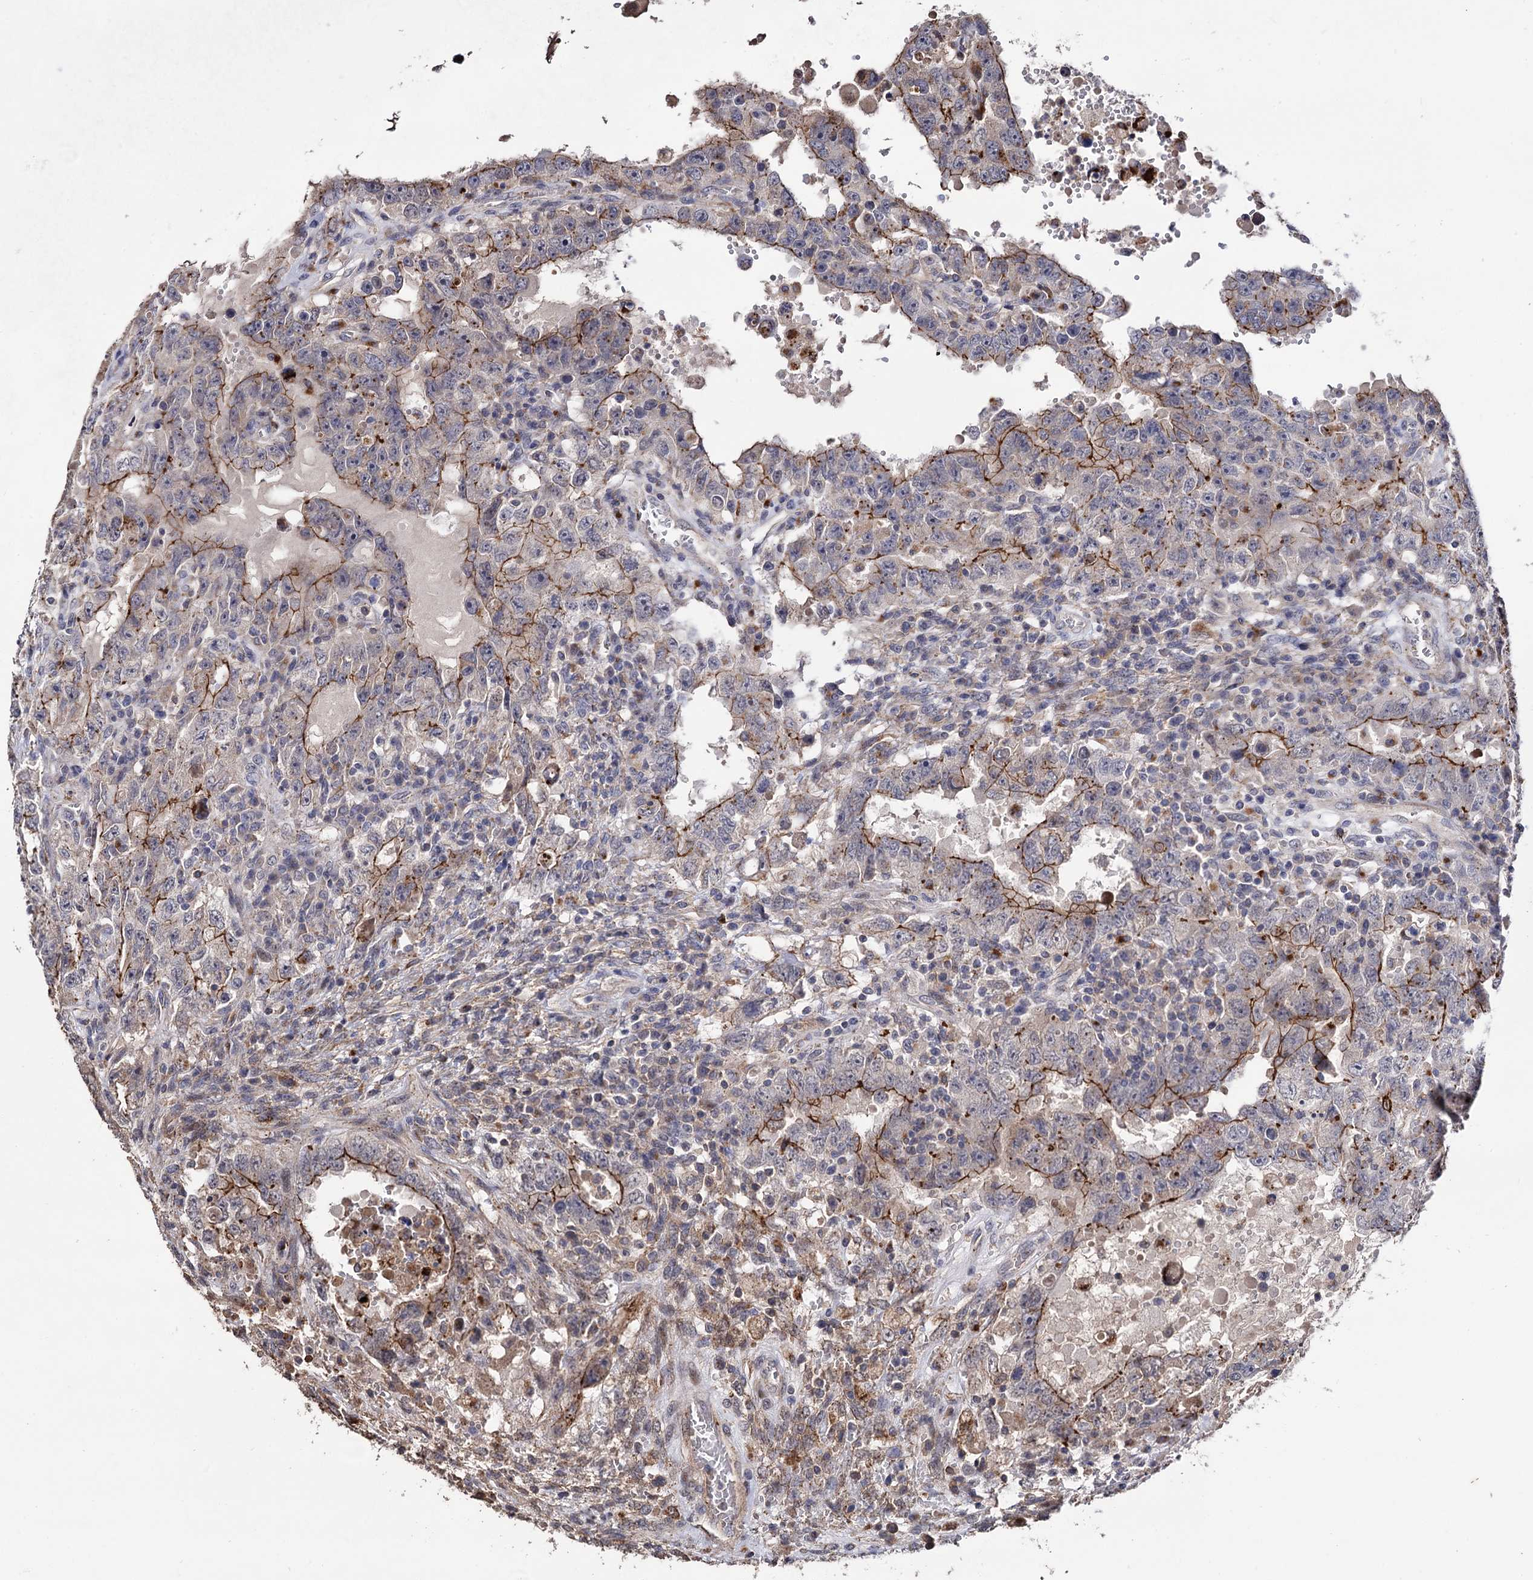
{"staining": {"intensity": "moderate", "quantity": "25%-75%", "location": "cytoplasmic/membranous"}, "tissue": "testis cancer", "cell_type": "Tumor cells", "image_type": "cancer", "snomed": [{"axis": "morphology", "description": "Carcinoma, Embryonal, NOS"}, {"axis": "topography", "description": "Testis"}], "caption": "Brown immunohistochemical staining in human testis embryonal carcinoma demonstrates moderate cytoplasmic/membranous positivity in about 25%-75% of tumor cells. (DAB (3,3'-diaminobenzidine) = brown stain, brightfield microscopy at high magnification).", "gene": "MICAL2", "patient": {"sex": "male", "age": 26}}